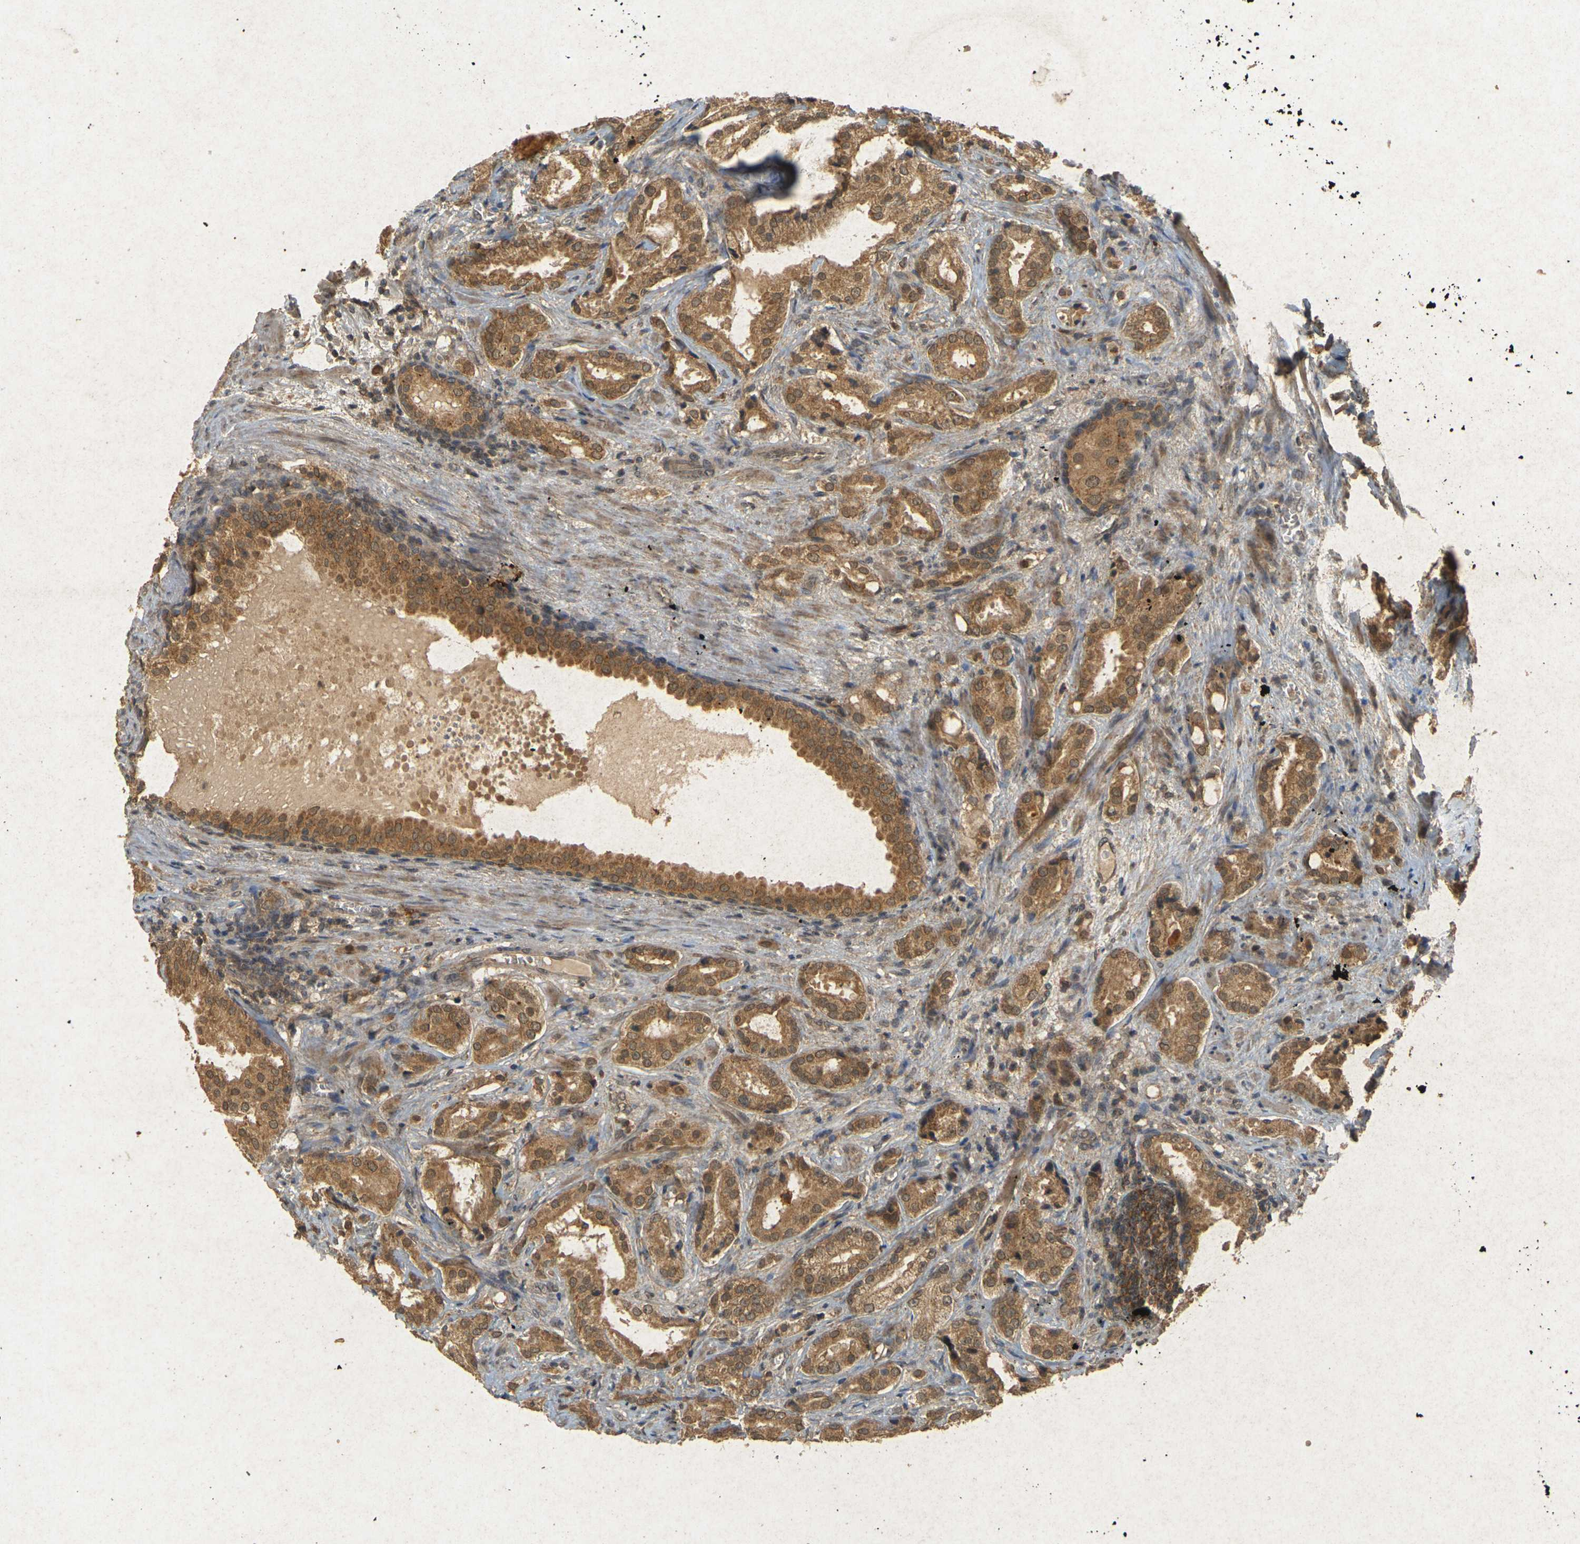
{"staining": {"intensity": "moderate", "quantity": ">75%", "location": "cytoplasmic/membranous"}, "tissue": "prostate cancer", "cell_type": "Tumor cells", "image_type": "cancer", "snomed": [{"axis": "morphology", "description": "Adenocarcinoma, High grade"}, {"axis": "topography", "description": "Prostate"}], "caption": "DAB (3,3'-diaminobenzidine) immunohistochemical staining of human adenocarcinoma (high-grade) (prostate) exhibits moderate cytoplasmic/membranous protein positivity in approximately >75% of tumor cells.", "gene": "ERN1", "patient": {"sex": "male", "age": 64}}